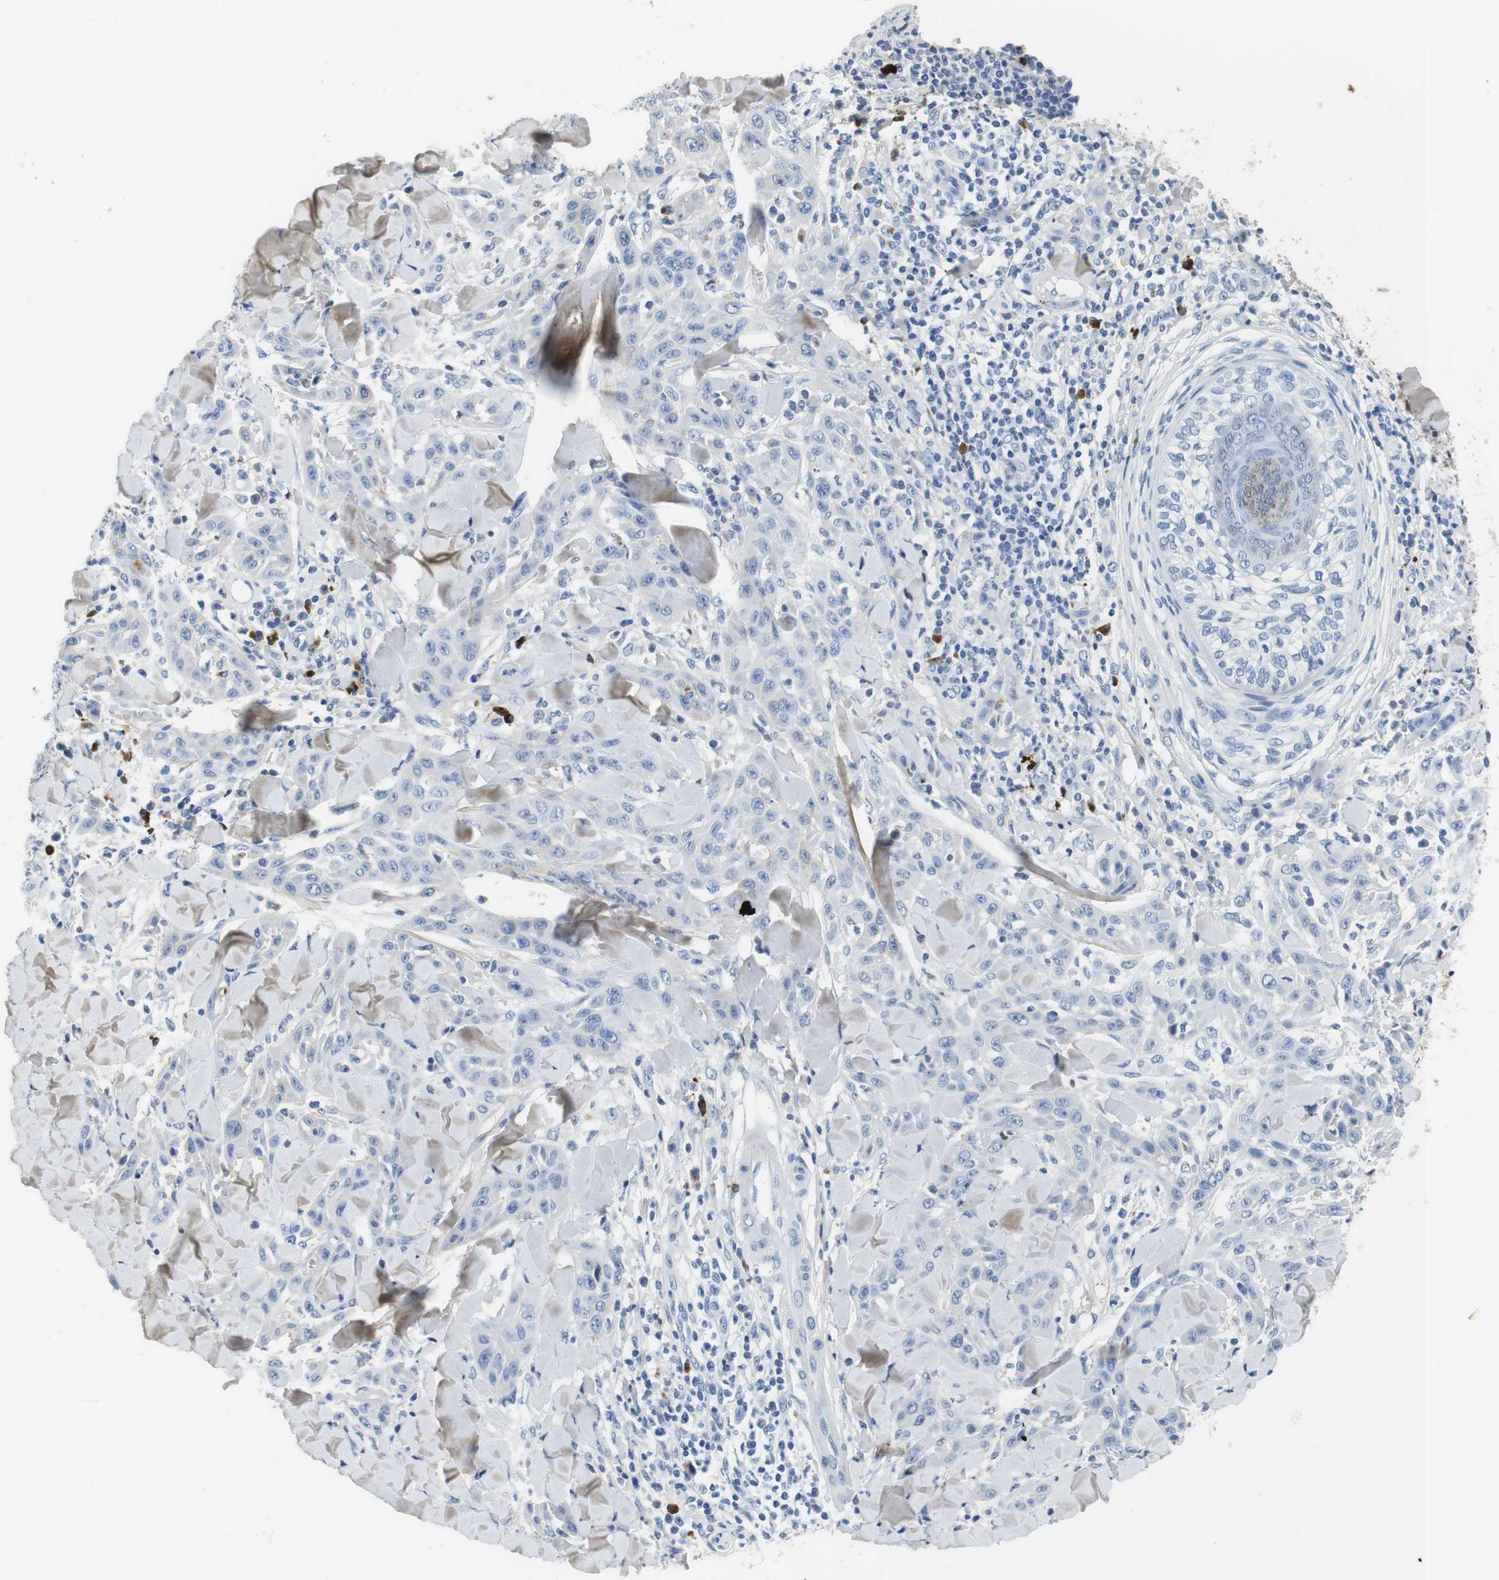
{"staining": {"intensity": "negative", "quantity": "none", "location": "none"}, "tissue": "skin cancer", "cell_type": "Tumor cells", "image_type": "cancer", "snomed": [{"axis": "morphology", "description": "Squamous cell carcinoma, NOS"}, {"axis": "topography", "description": "Skin"}], "caption": "This is an IHC photomicrograph of human skin squamous cell carcinoma. There is no expression in tumor cells.", "gene": "IGKC", "patient": {"sex": "male", "age": 24}}